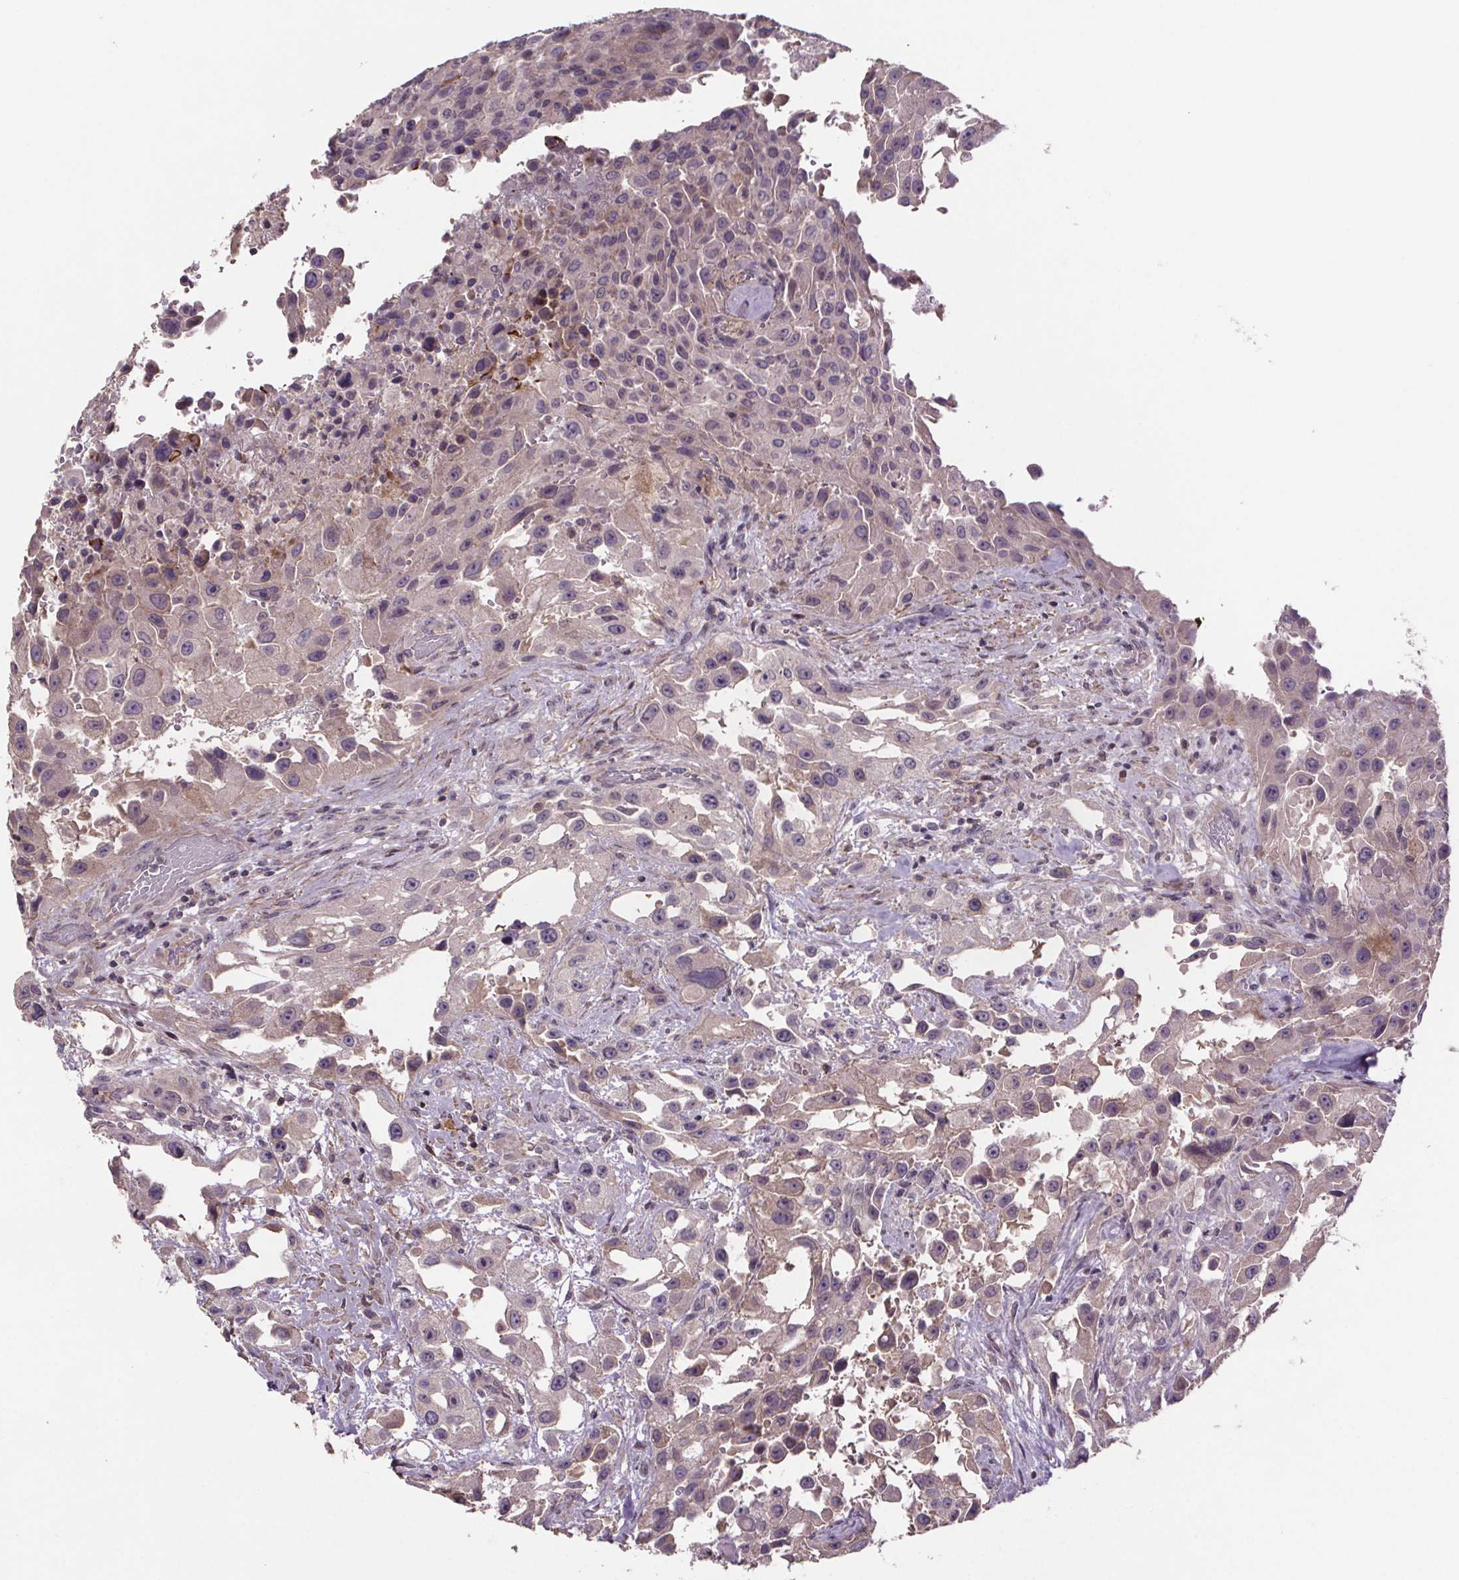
{"staining": {"intensity": "negative", "quantity": "none", "location": "none"}, "tissue": "urothelial cancer", "cell_type": "Tumor cells", "image_type": "cancer", "snomed": [{"axis": "morphology", "description": "Urothelial carcinoma, High grade"}, {"axis": "topography", "description": "Urinary bladder"}], "caption": "Tumor cells are negative for brown protein staining in urothelial cancer.", "gene": "CLN3", "patient": {"sex": "male", "age": 79}}